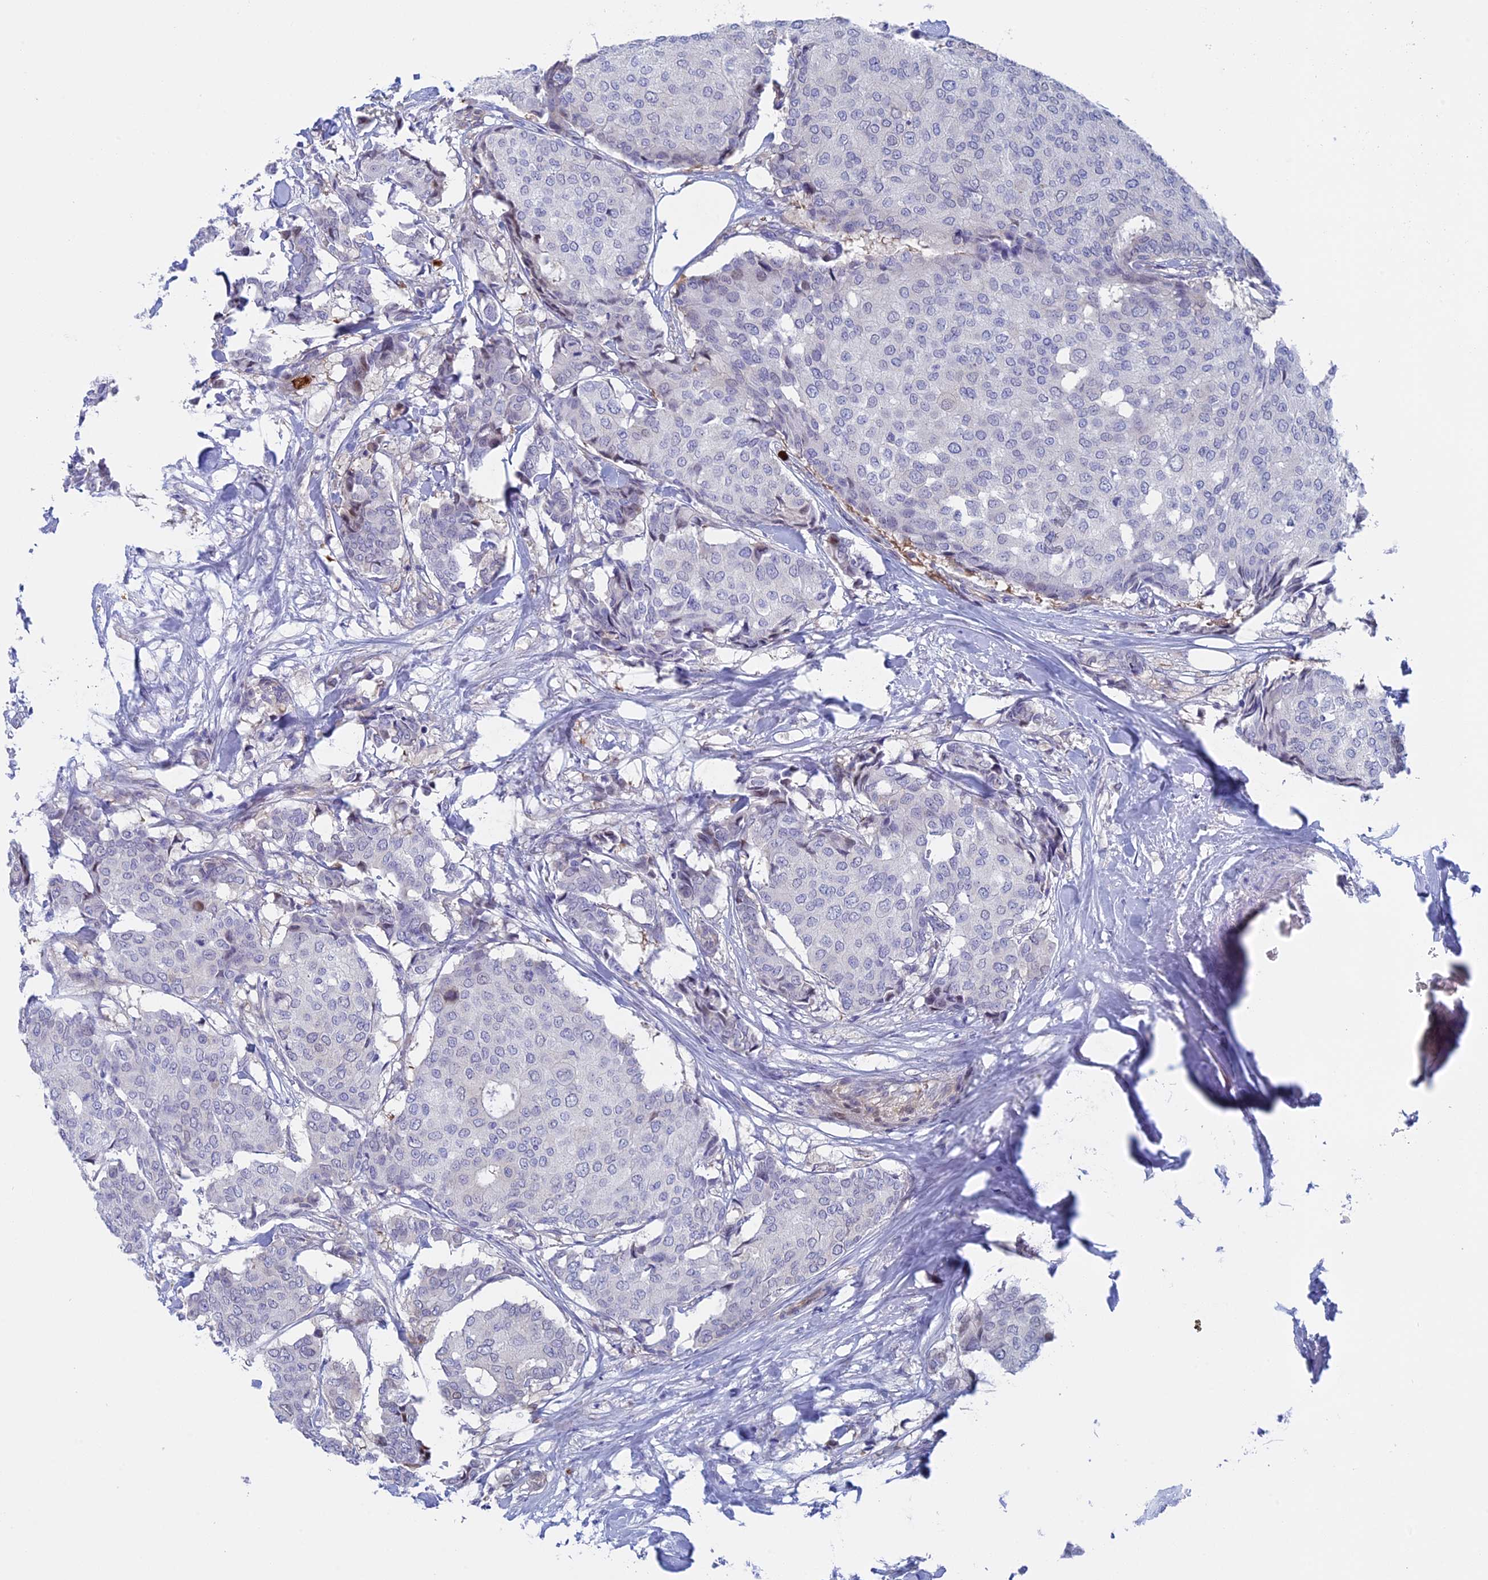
{"staining": {"intensity": "negative", "quantity": "none", "location": "none"}, "tissue": "breast cancer", "cell_type": "Tumor cells", "image_type": "cancer", "snomed": [{"axis": "morphology", "description": "Duct carcinoma"}, {"axis": "topography", "description": "Breast"}], "caption": "The photomicrograph exhibits no staining of tumor cells in breast cancer. (DAB (3,3'-diaminobenzidine) IHC visualized using brightfield microscopy, high magnification).", "gene": "SLC26A1", "patient": {"sex": "female", "age": 75}}